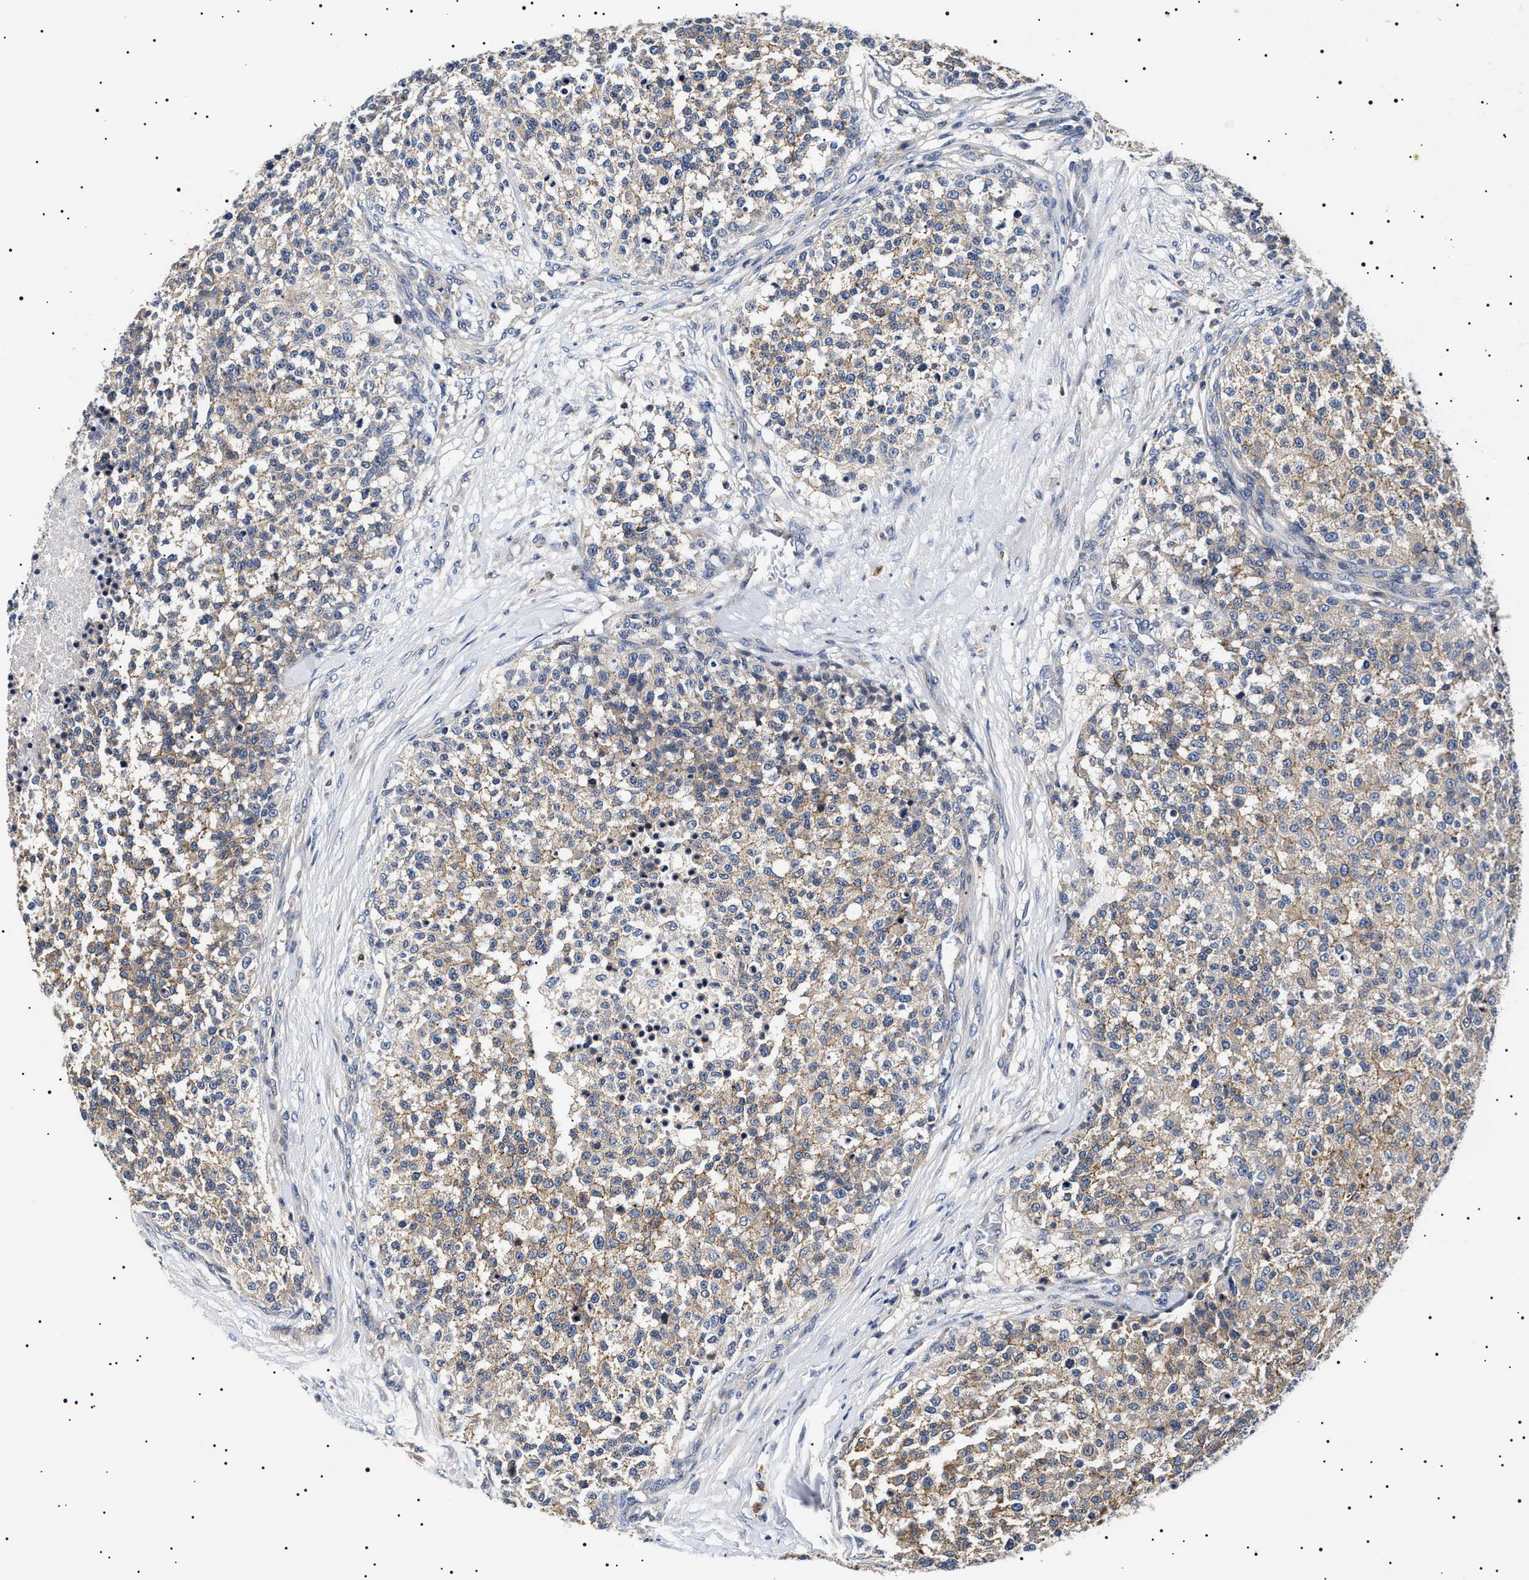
{"staining": {"intensity": "weak", "quantity": "<25%", "location": "cytoplasmic/membranous"}, "tissue": "testis cancer", "cell_type": "Tumor cells", "image_type": "cancer", "snomed": [{"axis": "morphology", "description": "Seminoma, NOS"}, {"axis": "topography", "description": "Testis"}], "caption": "Tumor cells show no significant staining in testis cancer.", "gene": "SLC4A7", "patient": {"sex": "male", "age": 59}}